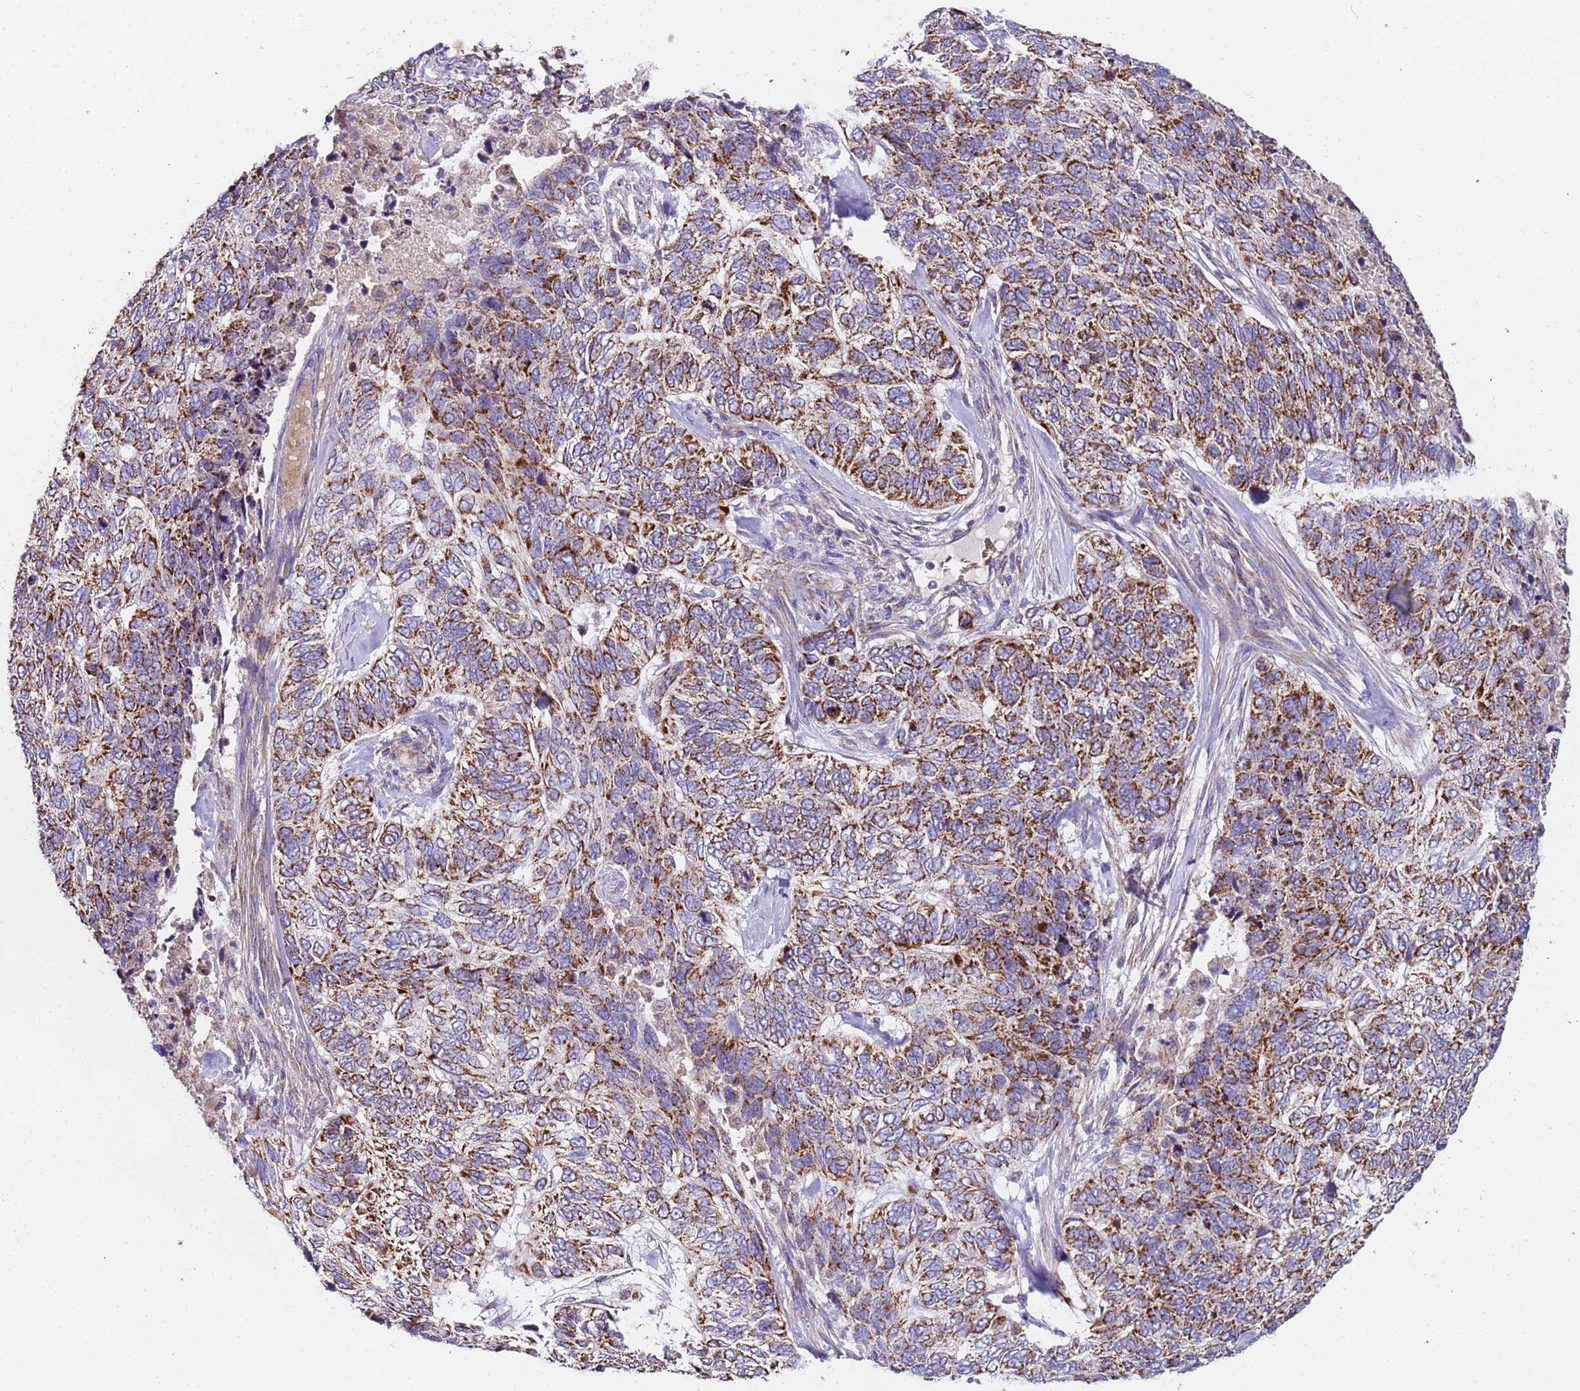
{"staining": {"intensity": "moderate", "quantity": ">75%", "location": "cytoplasmic/membranous"}, "tissue": "skin cancer", "cell_type": "Tumor cells", "image_type": "cancer", "snomed": [{"axis": "morphology", "description": "Basal cell carcinoma"}, {"axis": "topography", "description": "Skin"}], "caption": "The histopathology image exhibits a brown stain indicating the presence of a protein in the cytoplasmic/membranous of tumor cells in skin cancer.", "gene": "TMEM126A", "patient": {"sex": "female", "age": 65}}